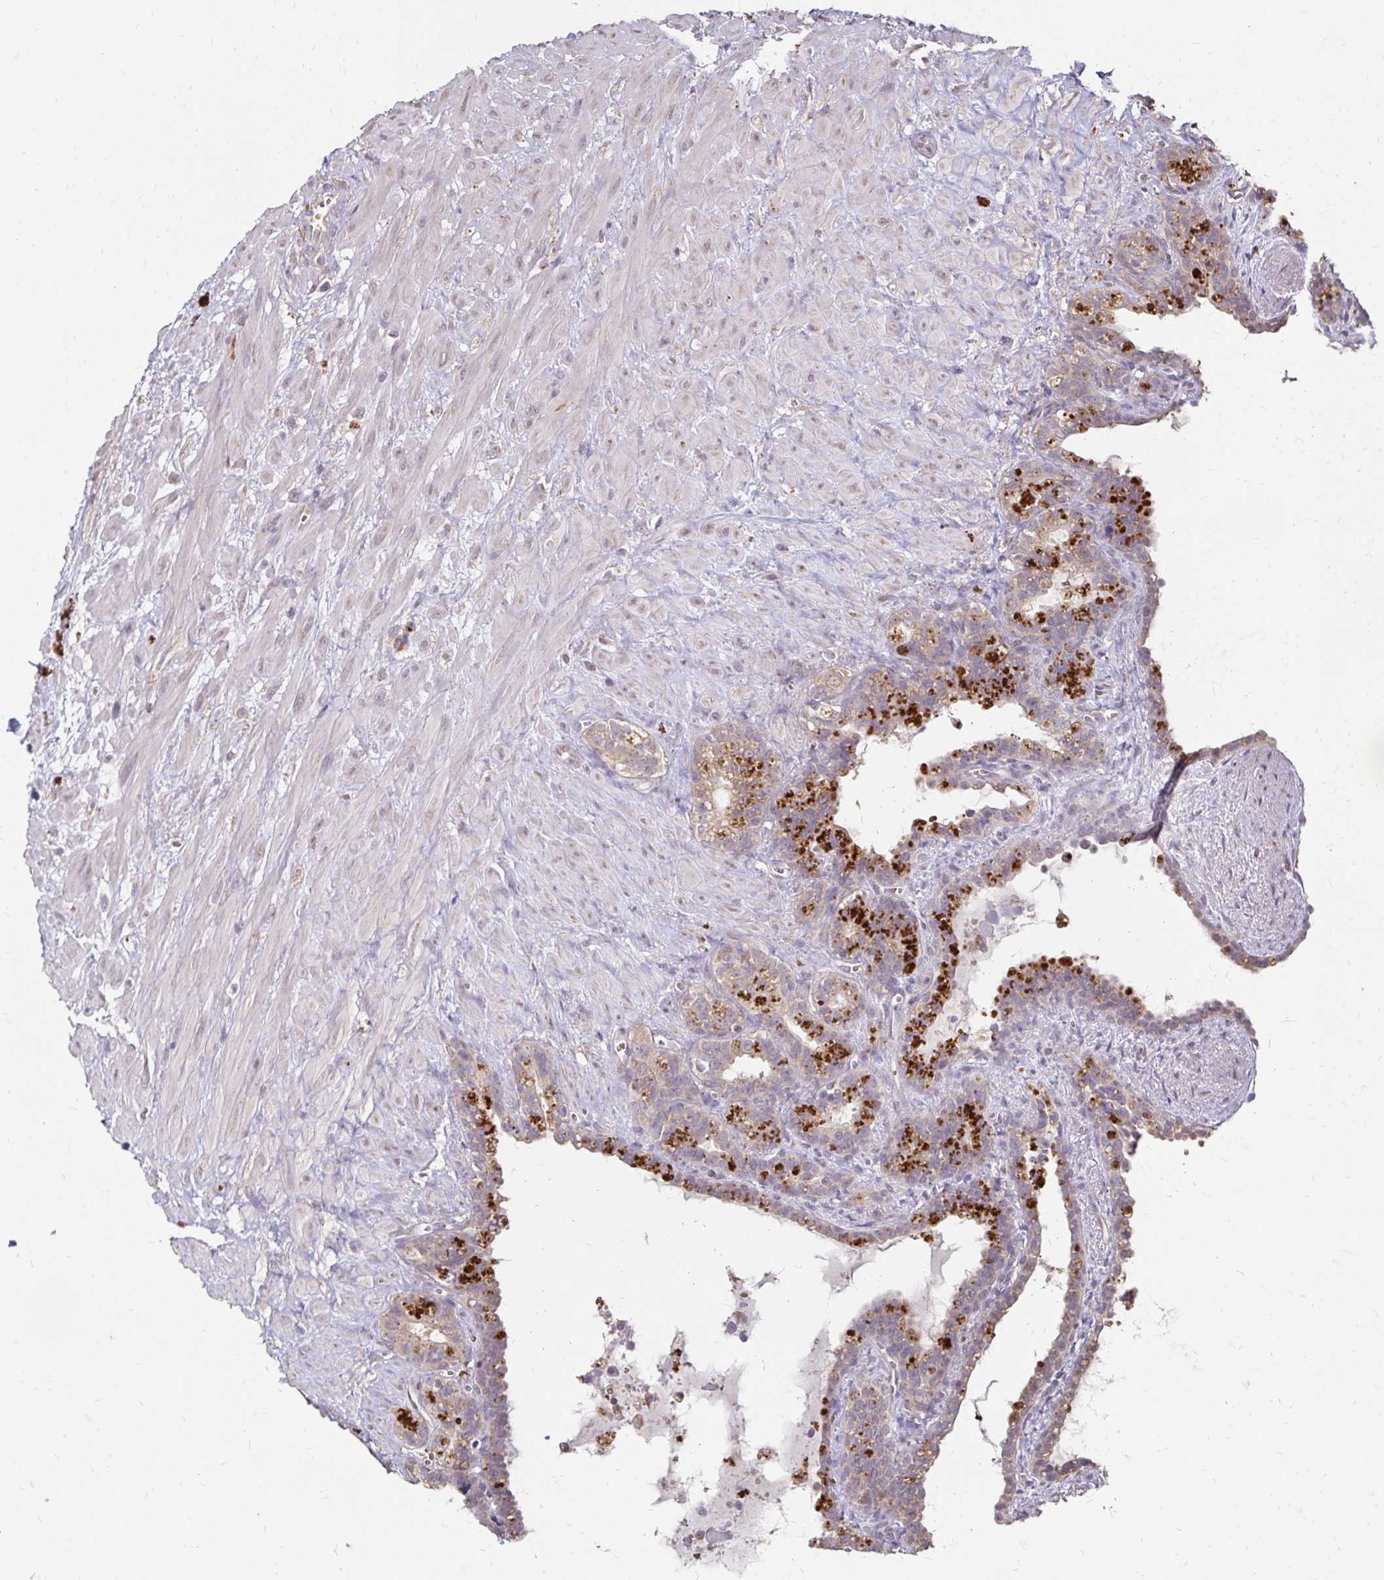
{"staining": {"intensity": "weak", "quantity": "25%-75%", "location": "cytoplasmic/membranous"}, "tissue": "seminal vesicle", "cell_type": "Glandular cells", "image_type": "normal", "snomed": [{"axis": "morphology", "description": "Normal tissue, NOS"}, {"axis": "topography", "description": "Seminal veicle"}], "caption": "Seminal vesicle stained for a protein (brown) demonstrates weak cytoplasmic/membranous positive staining in approximately 25%-75% of glandular cells.", "gene": "EMC10", "patient": {"sex": "male", "age": 76}}